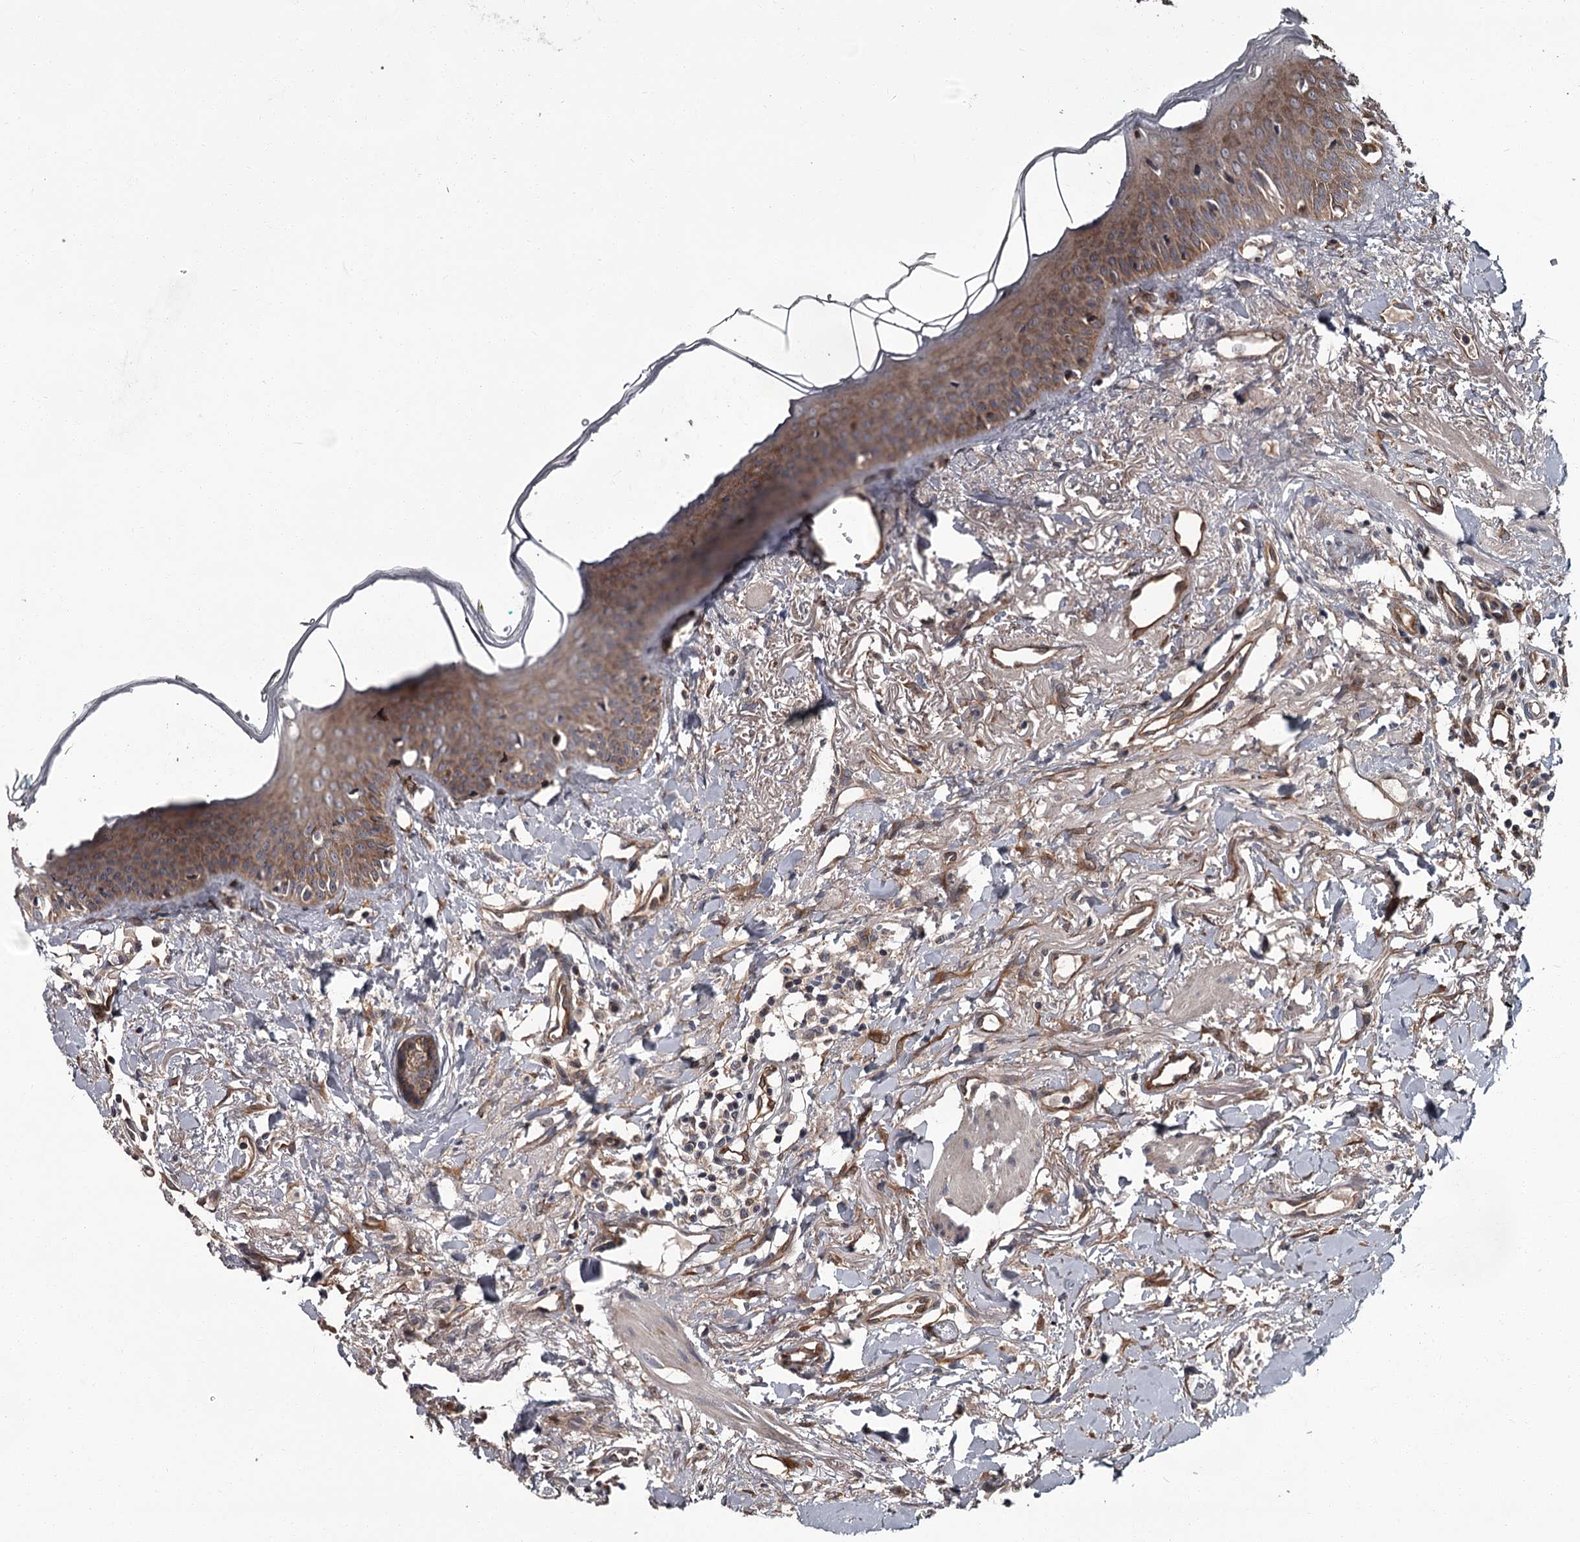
{"staining": {"intensity": "moderate", "quantity": ">75%", "location": "cytoplasmic/membranous,nuclear"}, "tissue": "oral mucosa", "cell_type": "Squamous epithelial cells", "image_type": "normal", "snomed": [{"axis": "morphology", "description": "Normal tissue, NOS"}, {"axis": "topography", "description": "Oral tissue"}], "caption": "An immunohistochemistry image of normal tissue is shown. Protein staining in brown highlights moderate cytoplasmic/membranous,nuclear positivity in oral mucosa within squamous epithelial cells. Using DAB (brown) and hematoxylin (blue) stains, captured at high magnification using brightfield microscopy.", "gene": "CDC42EP2", "patient": {"sex": "female", "age": 70}}